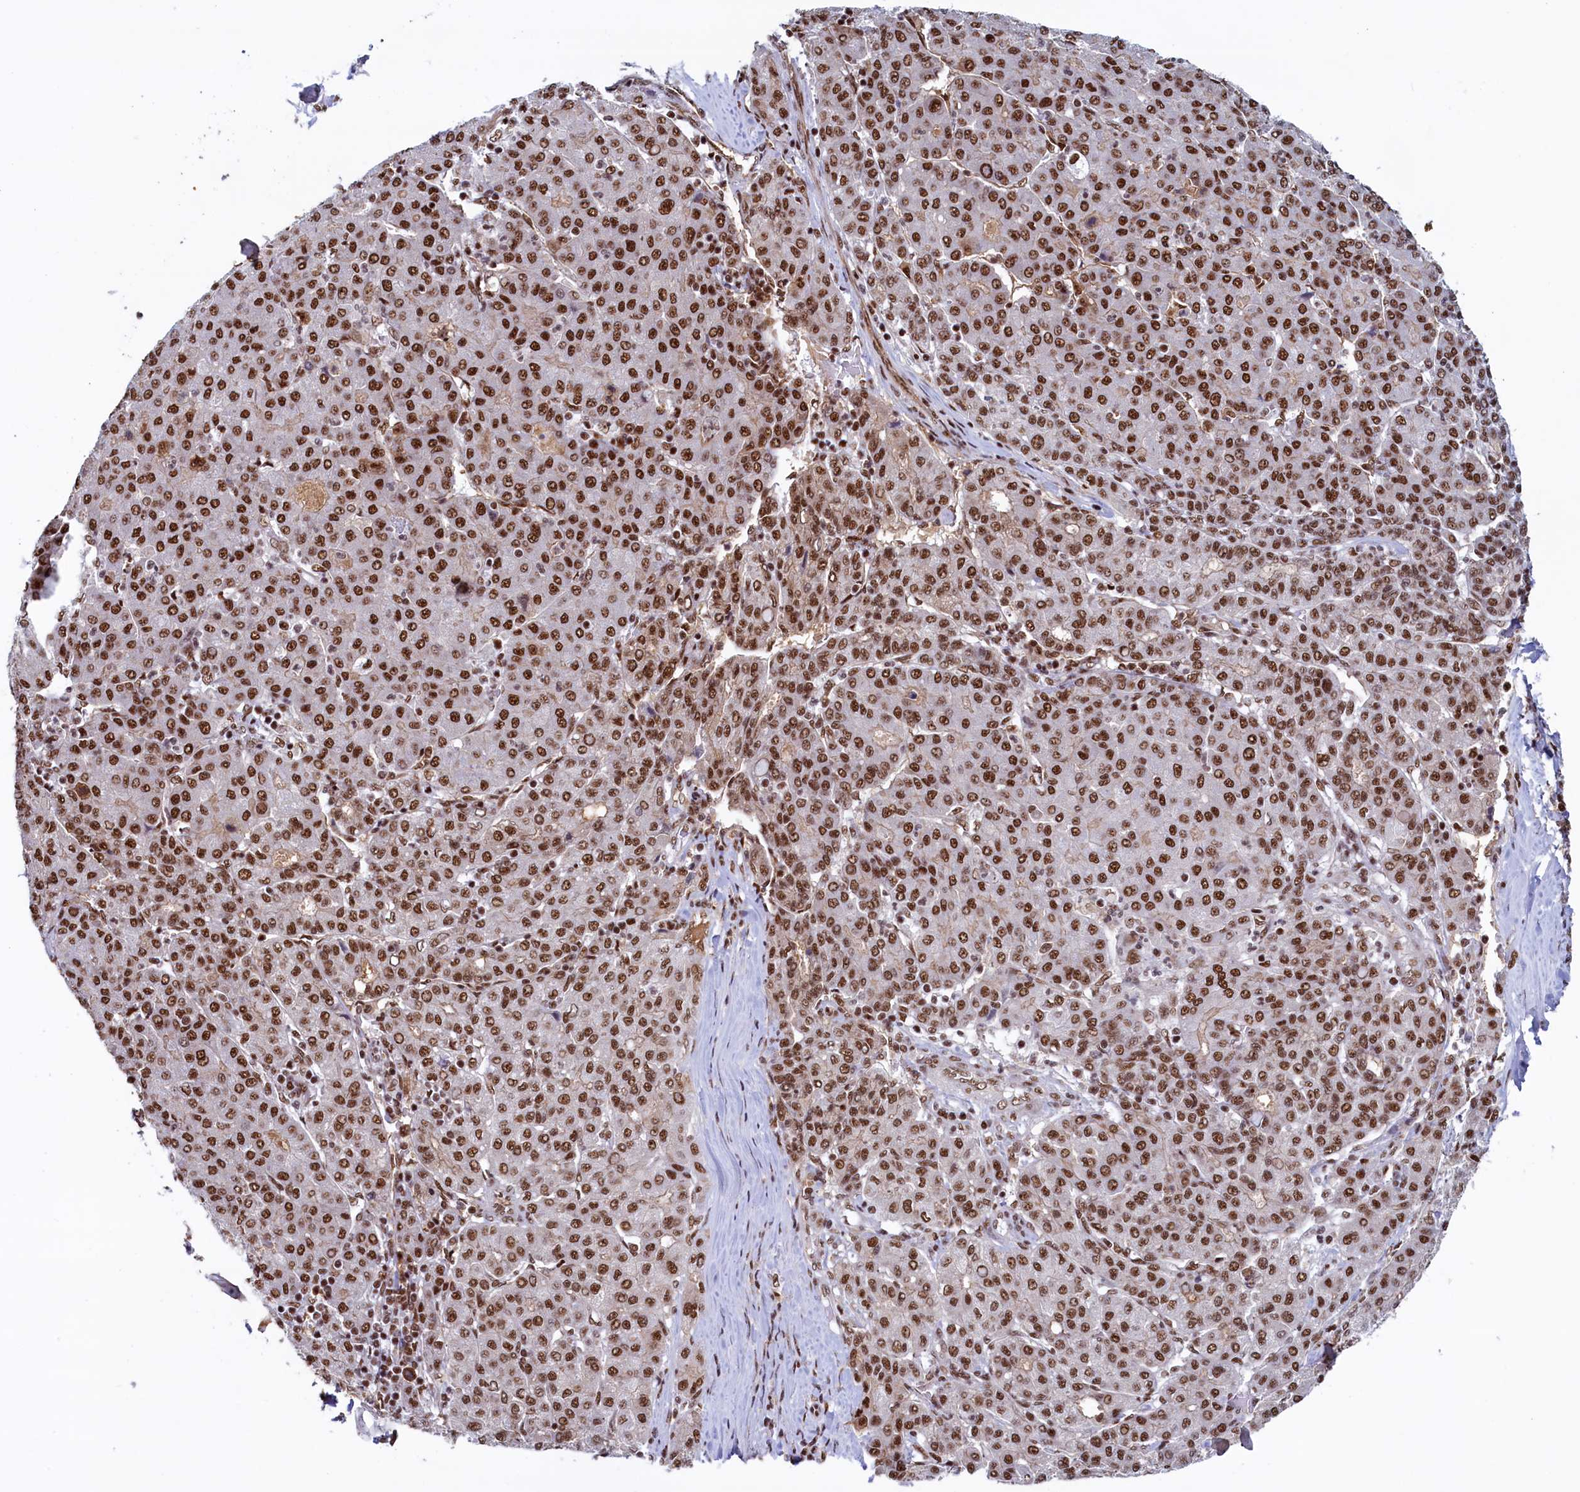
{"staining": {"intensity": "strong", "quantity": ">75%", "location": "nuclear"}, "tissue": "liver cancer", "cell_type": "Tumor cells", "image_type": "cancer", "snomed": [{"axis": "morphology", "description": "Carcinoma, Hepatocellular, NOS"}, {"axis": "topography", "description": "Liver"}], "caption": "A high-resolution histopathology image shows IHC staining of hepatocellular carcinoma (liver), which displays strong nuclear expression in approximately >75% of tumor cells. Using DAB (3,3'-diaminobenzidine) (brown) and hematoxylin (blue) stains, captured at high magnification using brightfield microscopy.", "gene": "ZC3H18", "patient": {"sex": "male", "age": 65}}